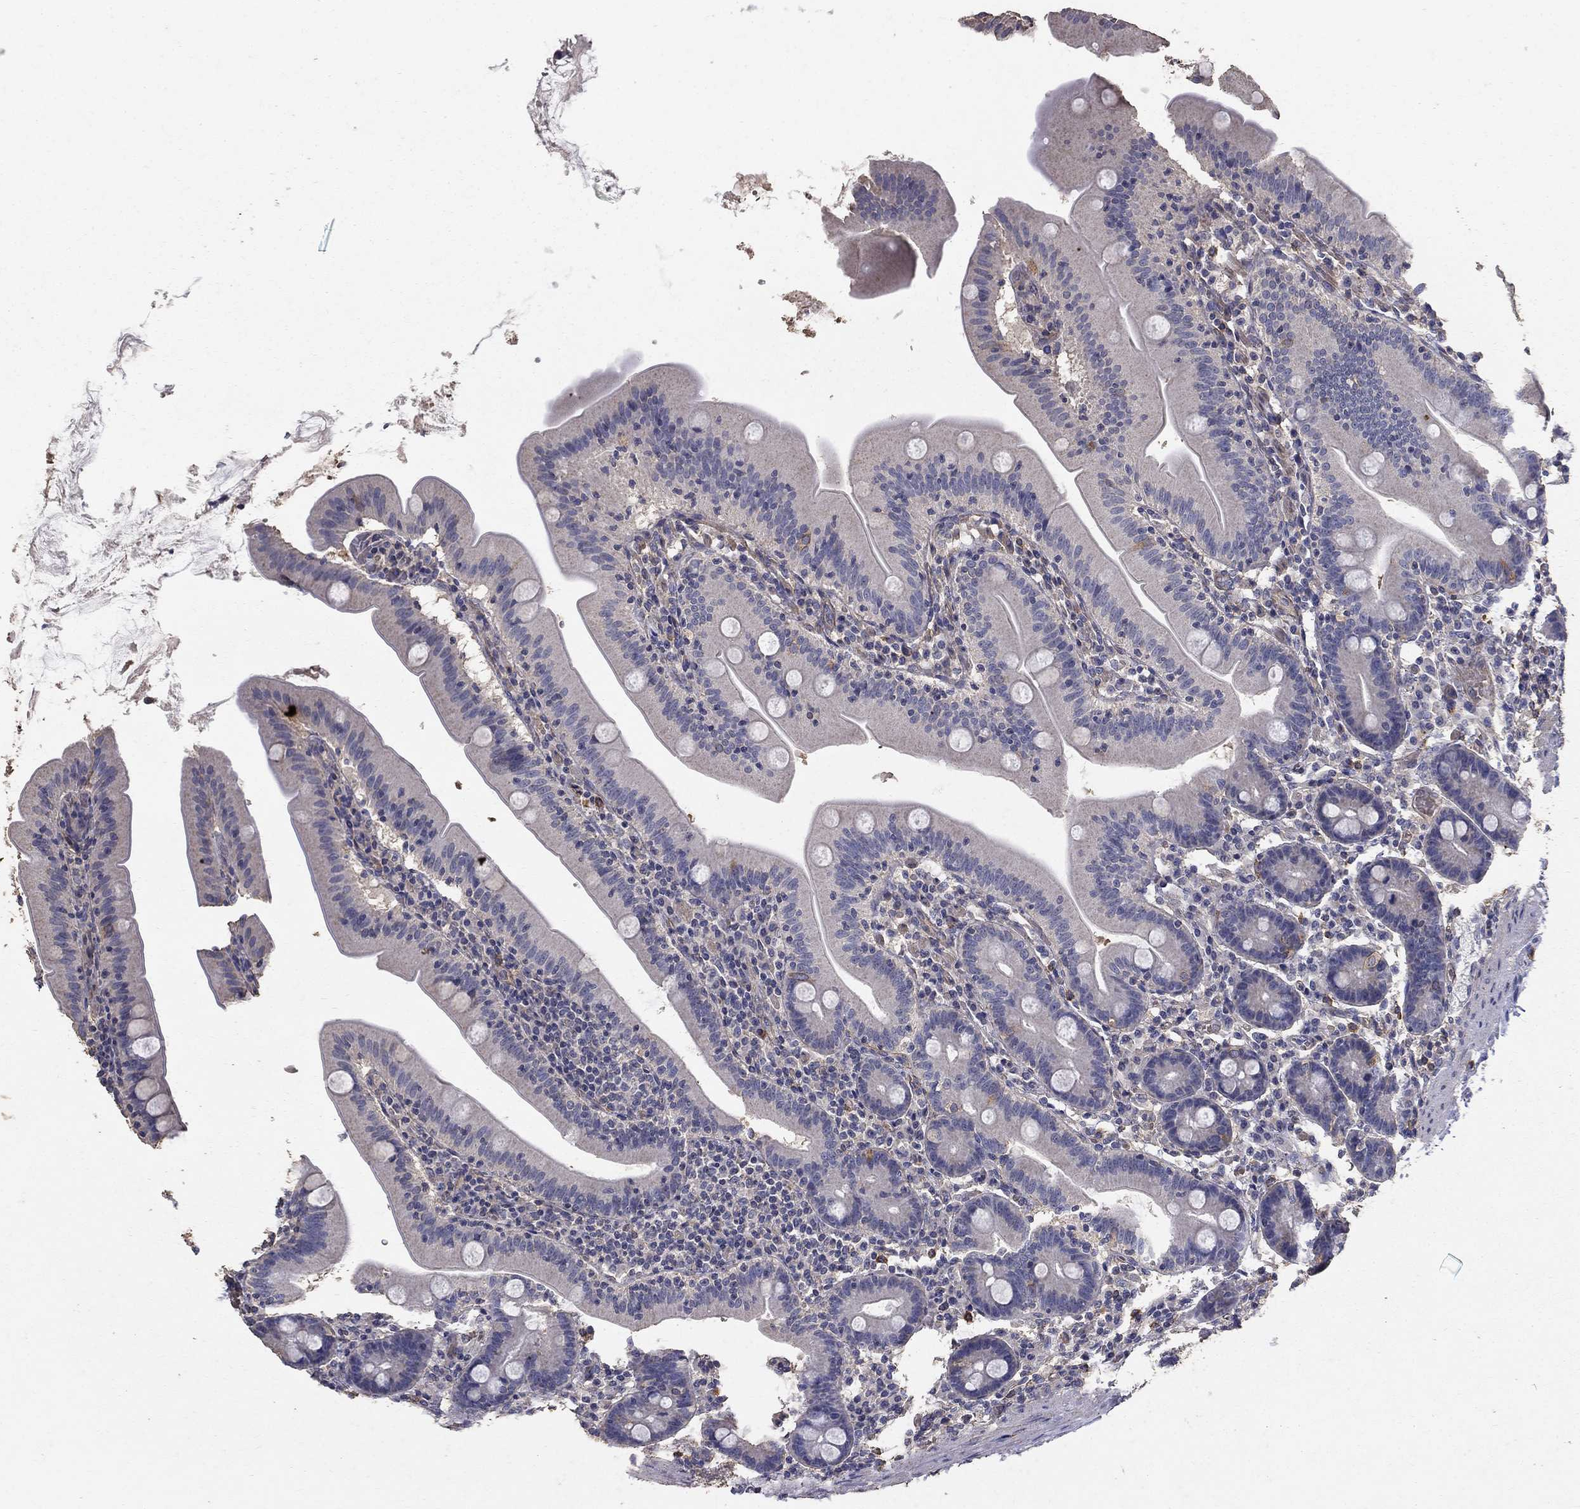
{"staining": {"intensity": "negative", "quantity": "none", "location": "none"}, "tissue": "small intestine", "cell_type": "Glandular cells", "image_type": "normal", "snomed": [{"axis": "morphology", "description": "Normal tissue, NOS"}, {"axis": "topography", "description": "Small intestine"}], "caption": "An immunohistochemistry (IHC) micrograph of normal small intestine is shown. There is no staining in glandular cells of small intestine. (DAB IHC with hematoxylin counter stain).", "gene": "MPP2", "patient": {"sex": "male", "age": 37}}